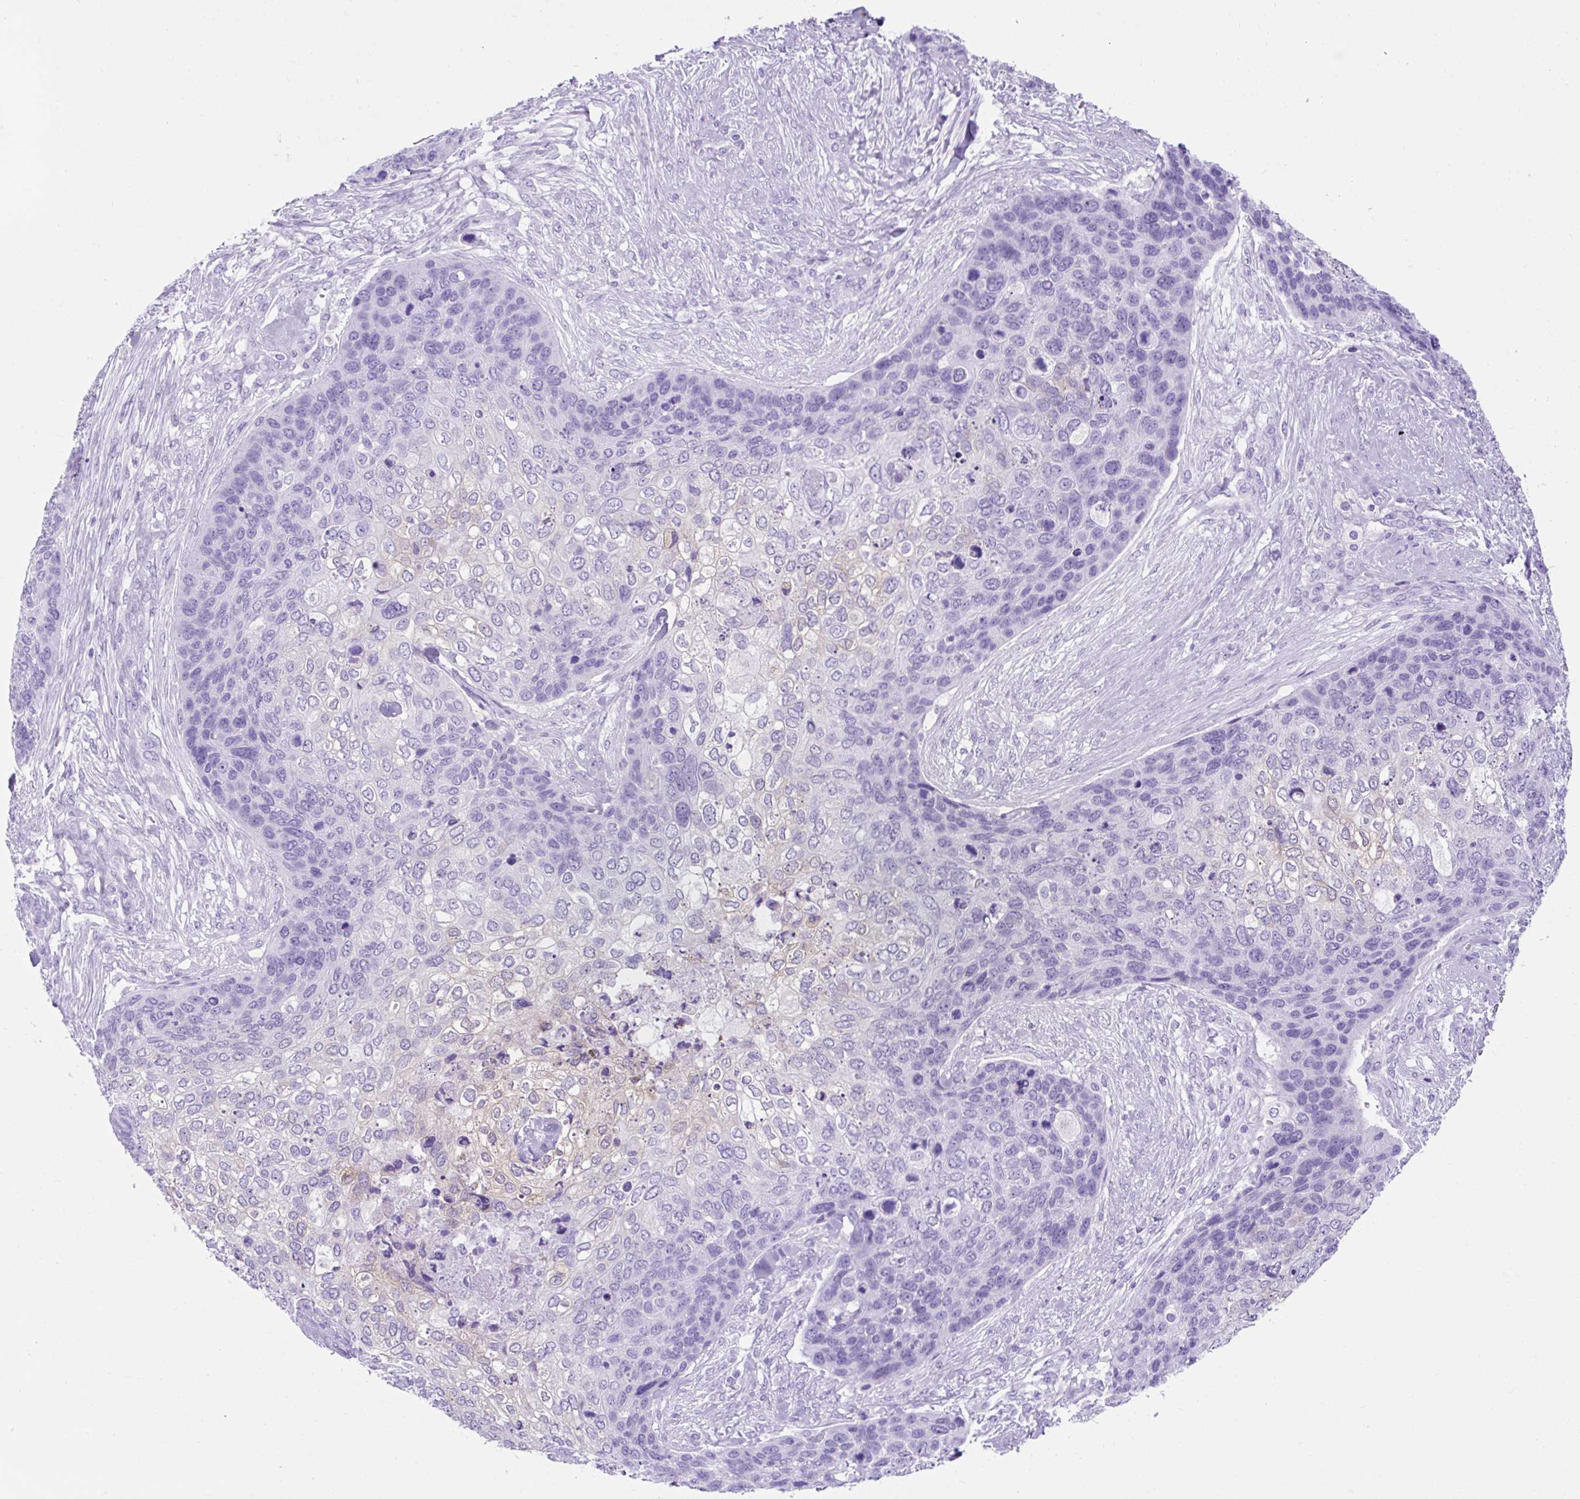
{"staining": {"intensity": "negative", "quantity": "none", "location": "none"}, "tissue": "skin cancer", "cell_type": "Tumor cells", "image_type": "cancer", "snomed": [{"axis": "morphology", "description": "Basal cell carcinoma"}, {"axis": "topography", "description": "Skin"}], "caption": "Protein analysis of skin basal cell carcinoma reveals no significant positivity in tumor cells. Brightfield microscopy of immunohistochemistry stained with DAB (3,3'-diaminobenzidine) (brown) and hematoxylin (blue), captured at high magnification.", "gene": "KRT12", "patient": {"sex": "female", "age": 74}}